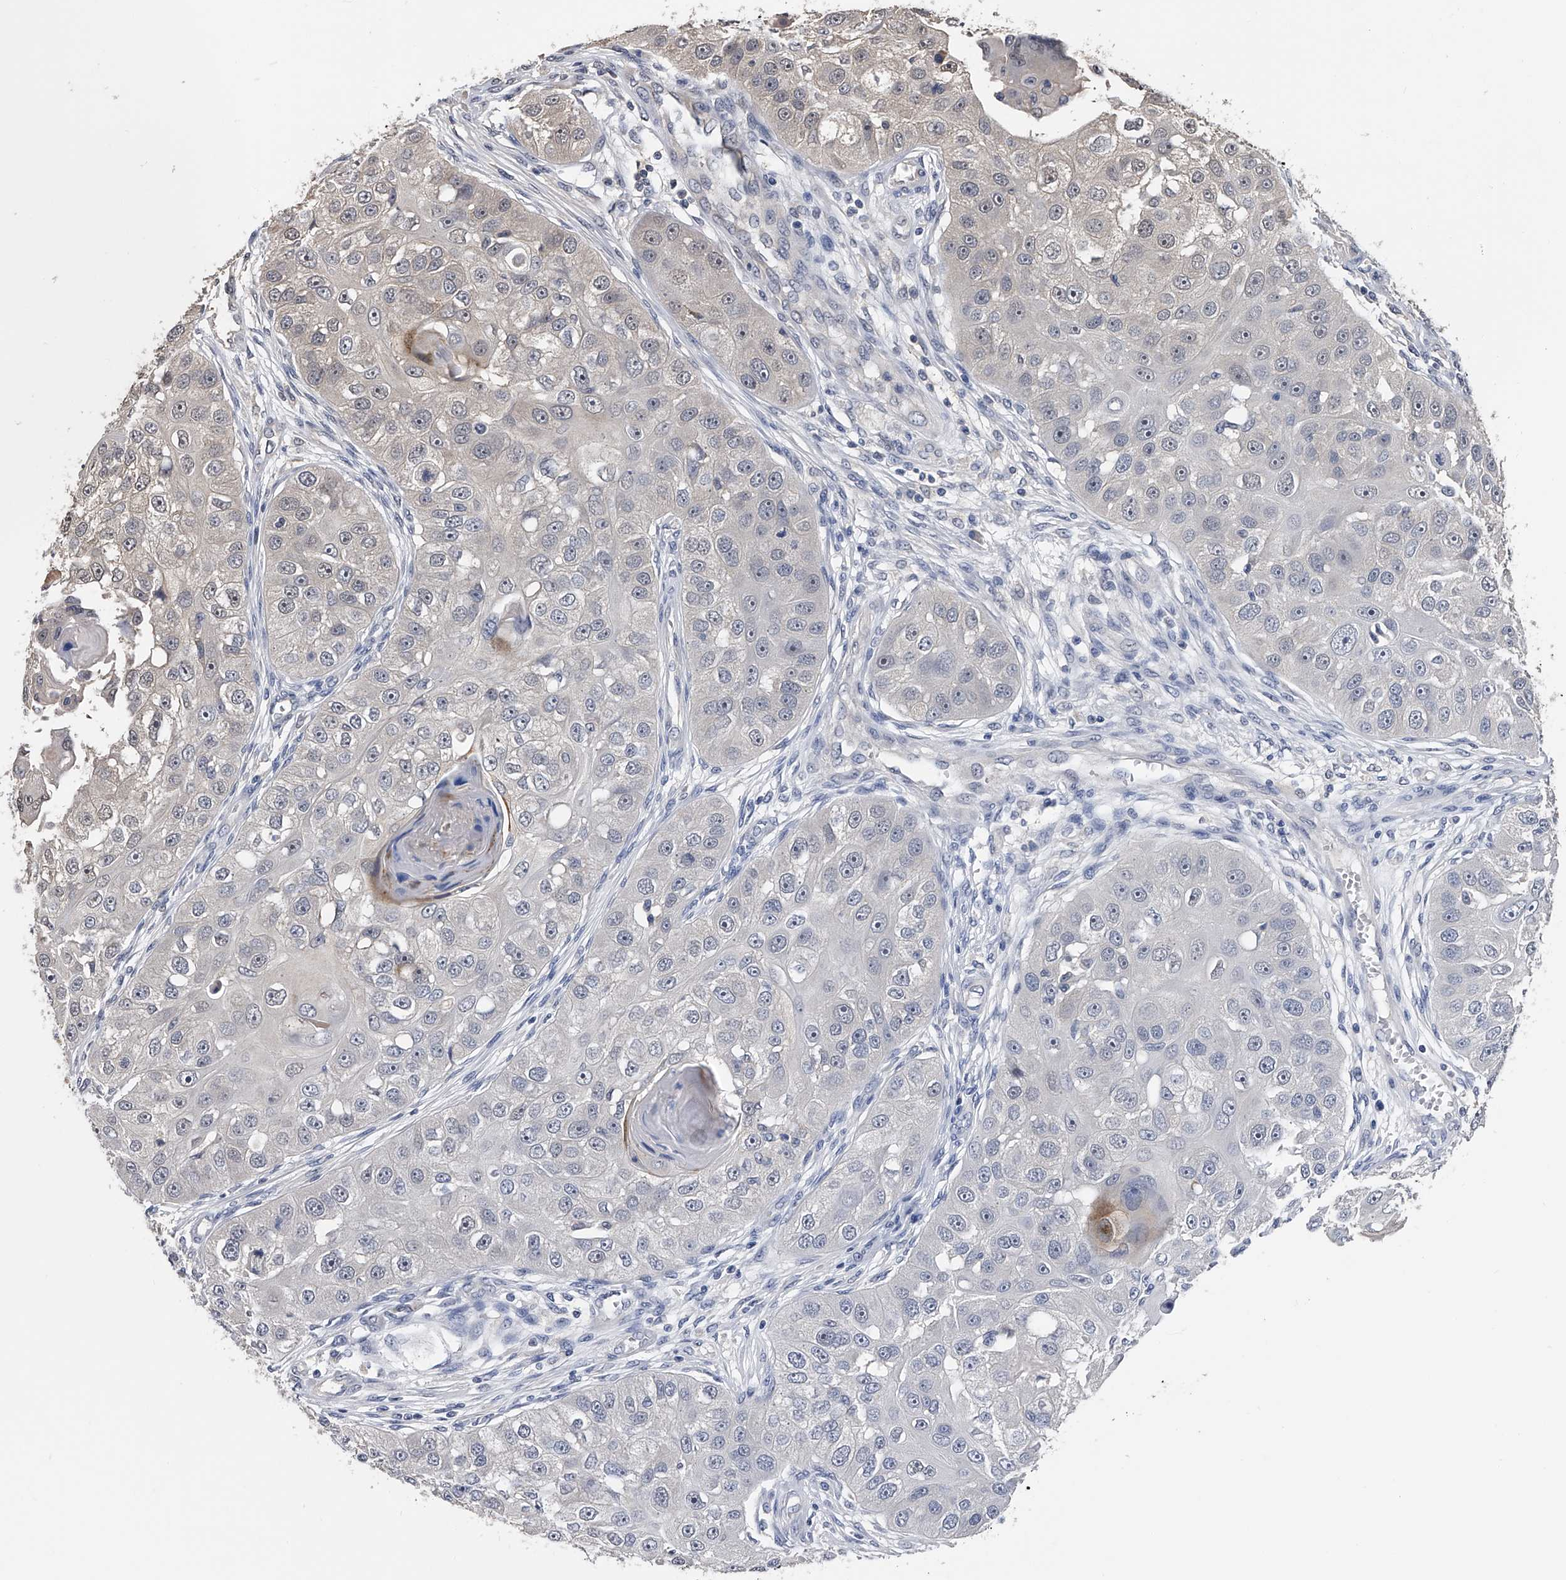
{"staining": {"intensity": "negative", "quantity": "none", "location": "none"}, "tissue": "head and neck cancer", "cell_type": "Tumor cells", "image_type": "cancer", "snomed": [{"axis": "morphology", "description": "Normal tissue, NOS"}, {"axis": "morphology", "description": "Squamous cell carcinoma, NOS"}, {"axis": "topography", "description": "Skeletal muscle"}, {"axis": "topography", "description": "Head-Neck"}], "caption": "High power microscopy photomicrograph of an immunohistochemistry micrograph of squamous cell carcinoma (head and neck), revealing no significant expression in tumor cells.", "gene": "EFCAB7", "patient": {"sex": "male", "age": 51}}